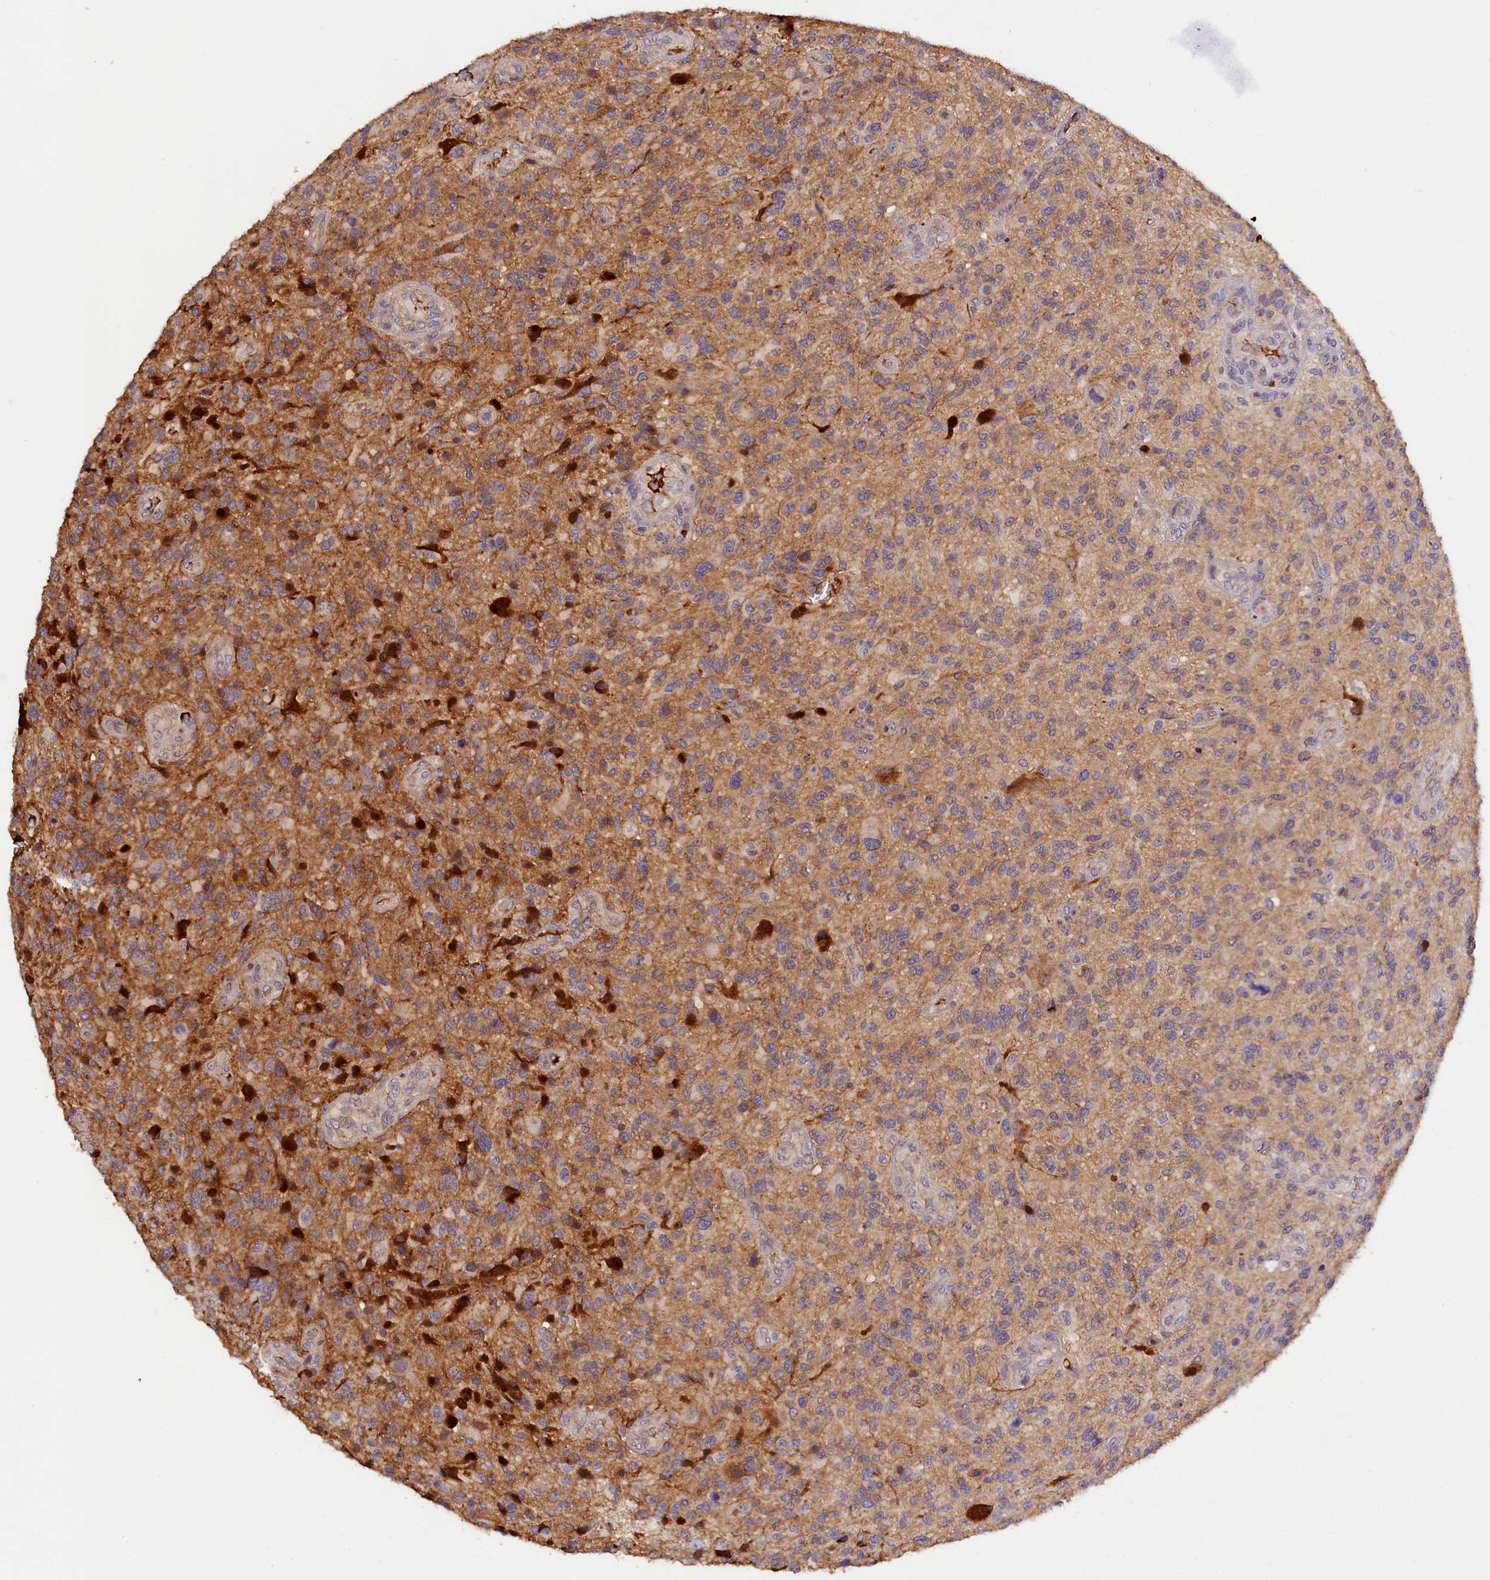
{"staining": {"intensity": "moderate", "quantity": "25%-75%", "location": "cytoplasmic/membranous"}, "tissue": "glioma", "cell_type": "Tumor cells", "image_type": "cancer", "snomed": [{"axis": "morphology", "description": "Glioma, malignant, High grade"}, {"axis": "topography", "description": "Brain"}], "caption": "Tumor cells reveal medium levels of moderate cytoplasmic/membranous staining in about 25%-75% of cells in glioma. The protein of interest is stained brown, and the nuclei are stained in blue (DAB (3,3'-diaminobenzidine) IHC with brightfield microscopy, high magnification).", "gene": "PHAF1", "patient": {"sex": "male", "age": 47}}